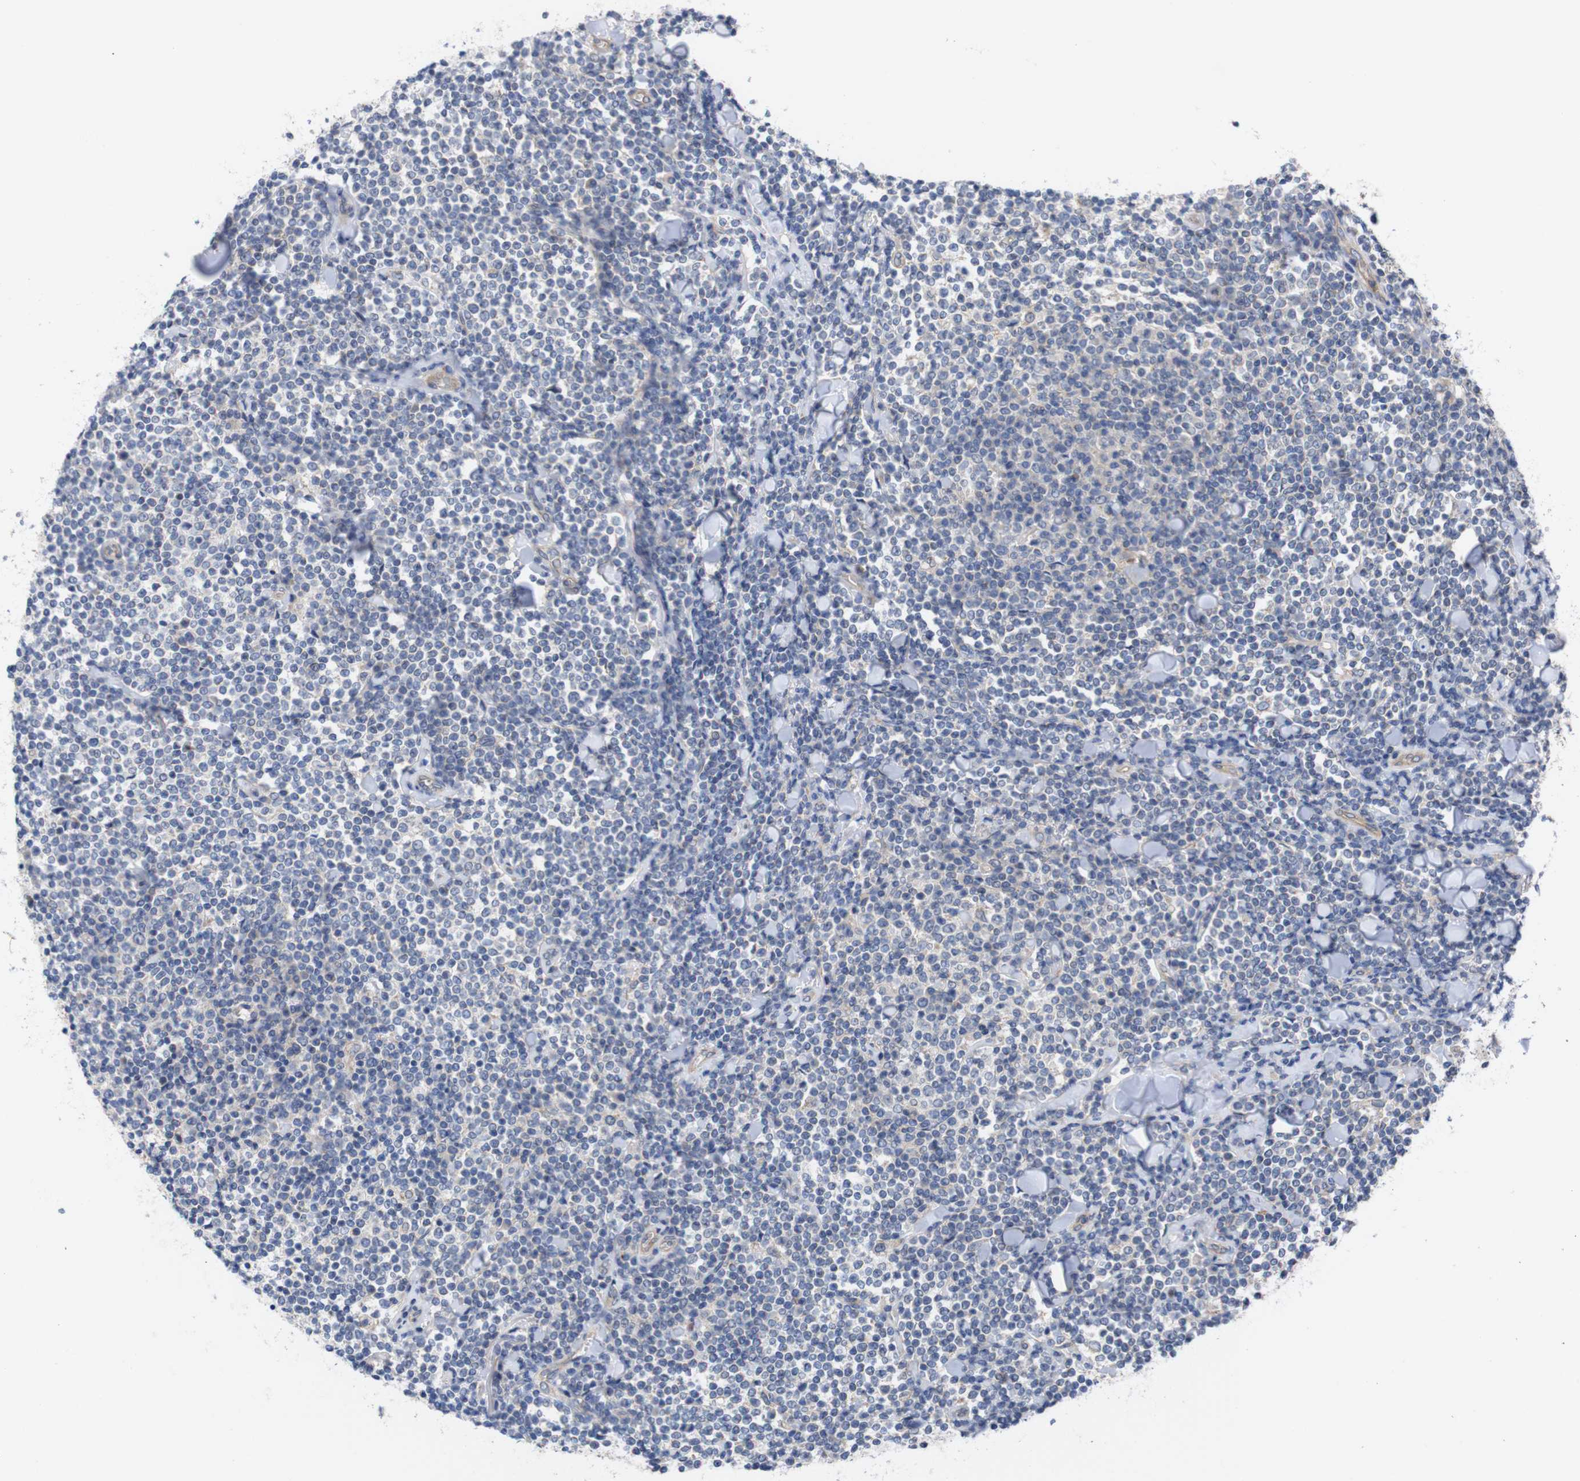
{"staining": {"intensity": "negative", "quantity": "none", "location": "none"}, "tissue": "lymphoma", "cell_type": "Tumor cells", "image_type": "cancer", "snomed": [{"axis": "morphology", "description": "Malignant lymphoma, non-Hodgkin's type, Low grade"}, {"axis": "topography", "description": "Soft tissue"}], "caption": "Immunohistochemistry photomicrograph of neoplastic tissue: malignant lymphoma, non-Hodgkin's type (low-grade) stained with DAB demonstrates no significant protein positivity in tumor cells. Nuclei are stained in blue.", "gene": "USH1C", "patient": {"sex": "male", "age": 92}}